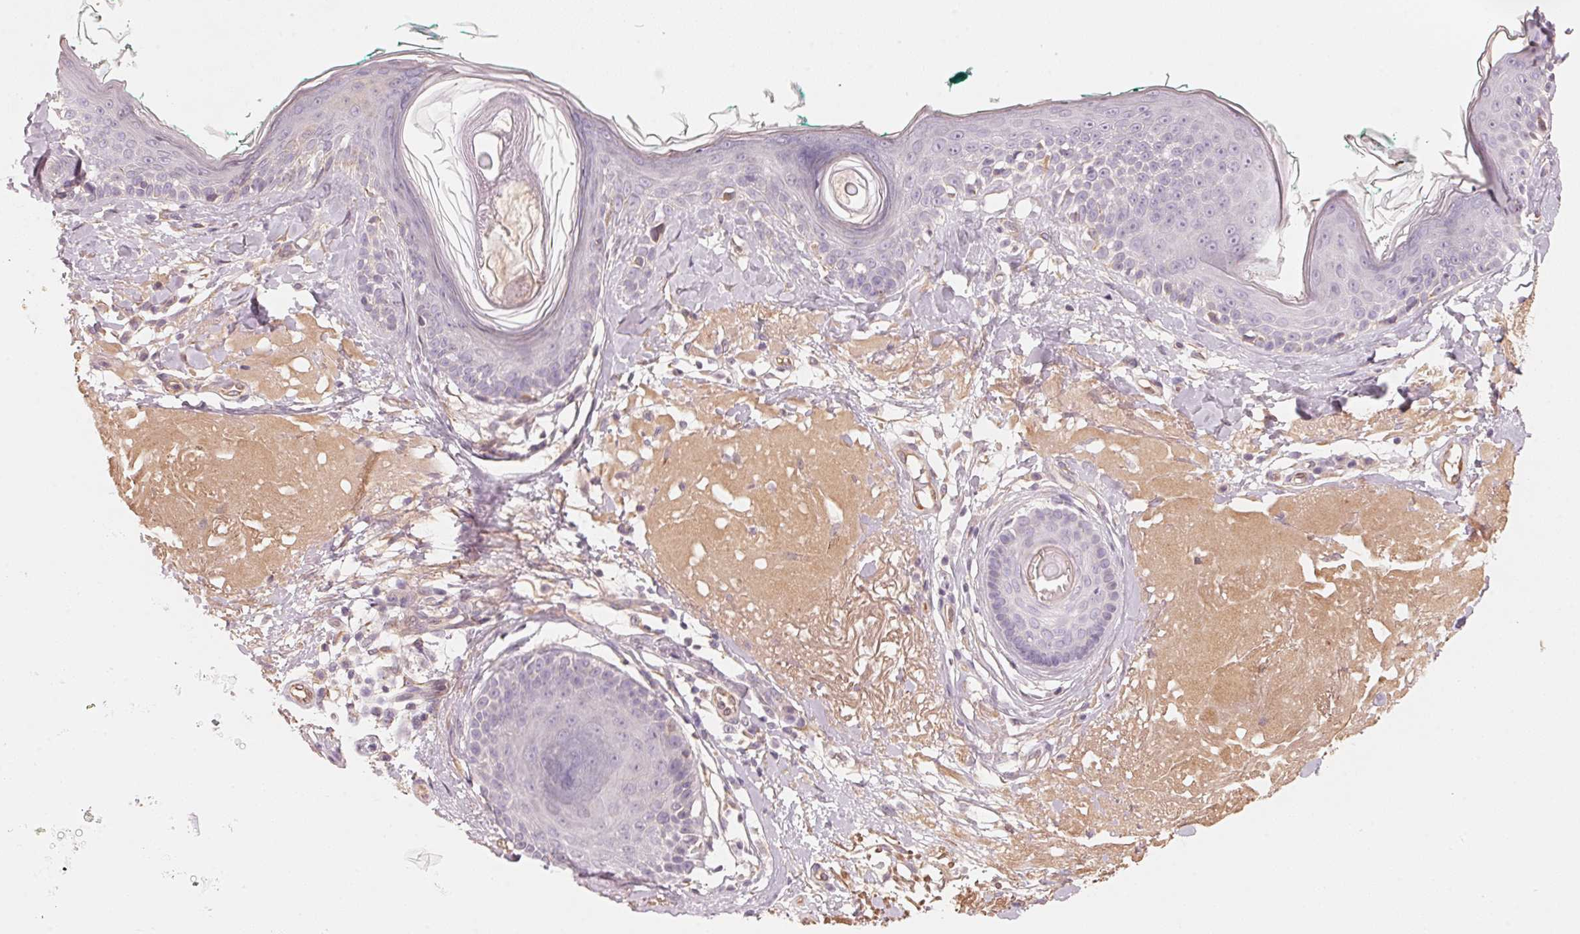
{"staining": {"intensity": "negative", "quantity": "none", "location": "none"}, "tissue": "skin", "cell_type": "Fibroblasts", "image_type": "normal", "snomed": [{"axis": "morphology", "description": "Normal tissue, NOS"}, {"axis": "topography", "description": "Skin"}], "caption": "An immunohistochemistry (IHC) image of benign skin is shown. There is no staining in fibroblasts of skin. (DAB IHC, high magnification).", "gene": "CFHR2", "patient": {"sex": "male", "age": 73}}